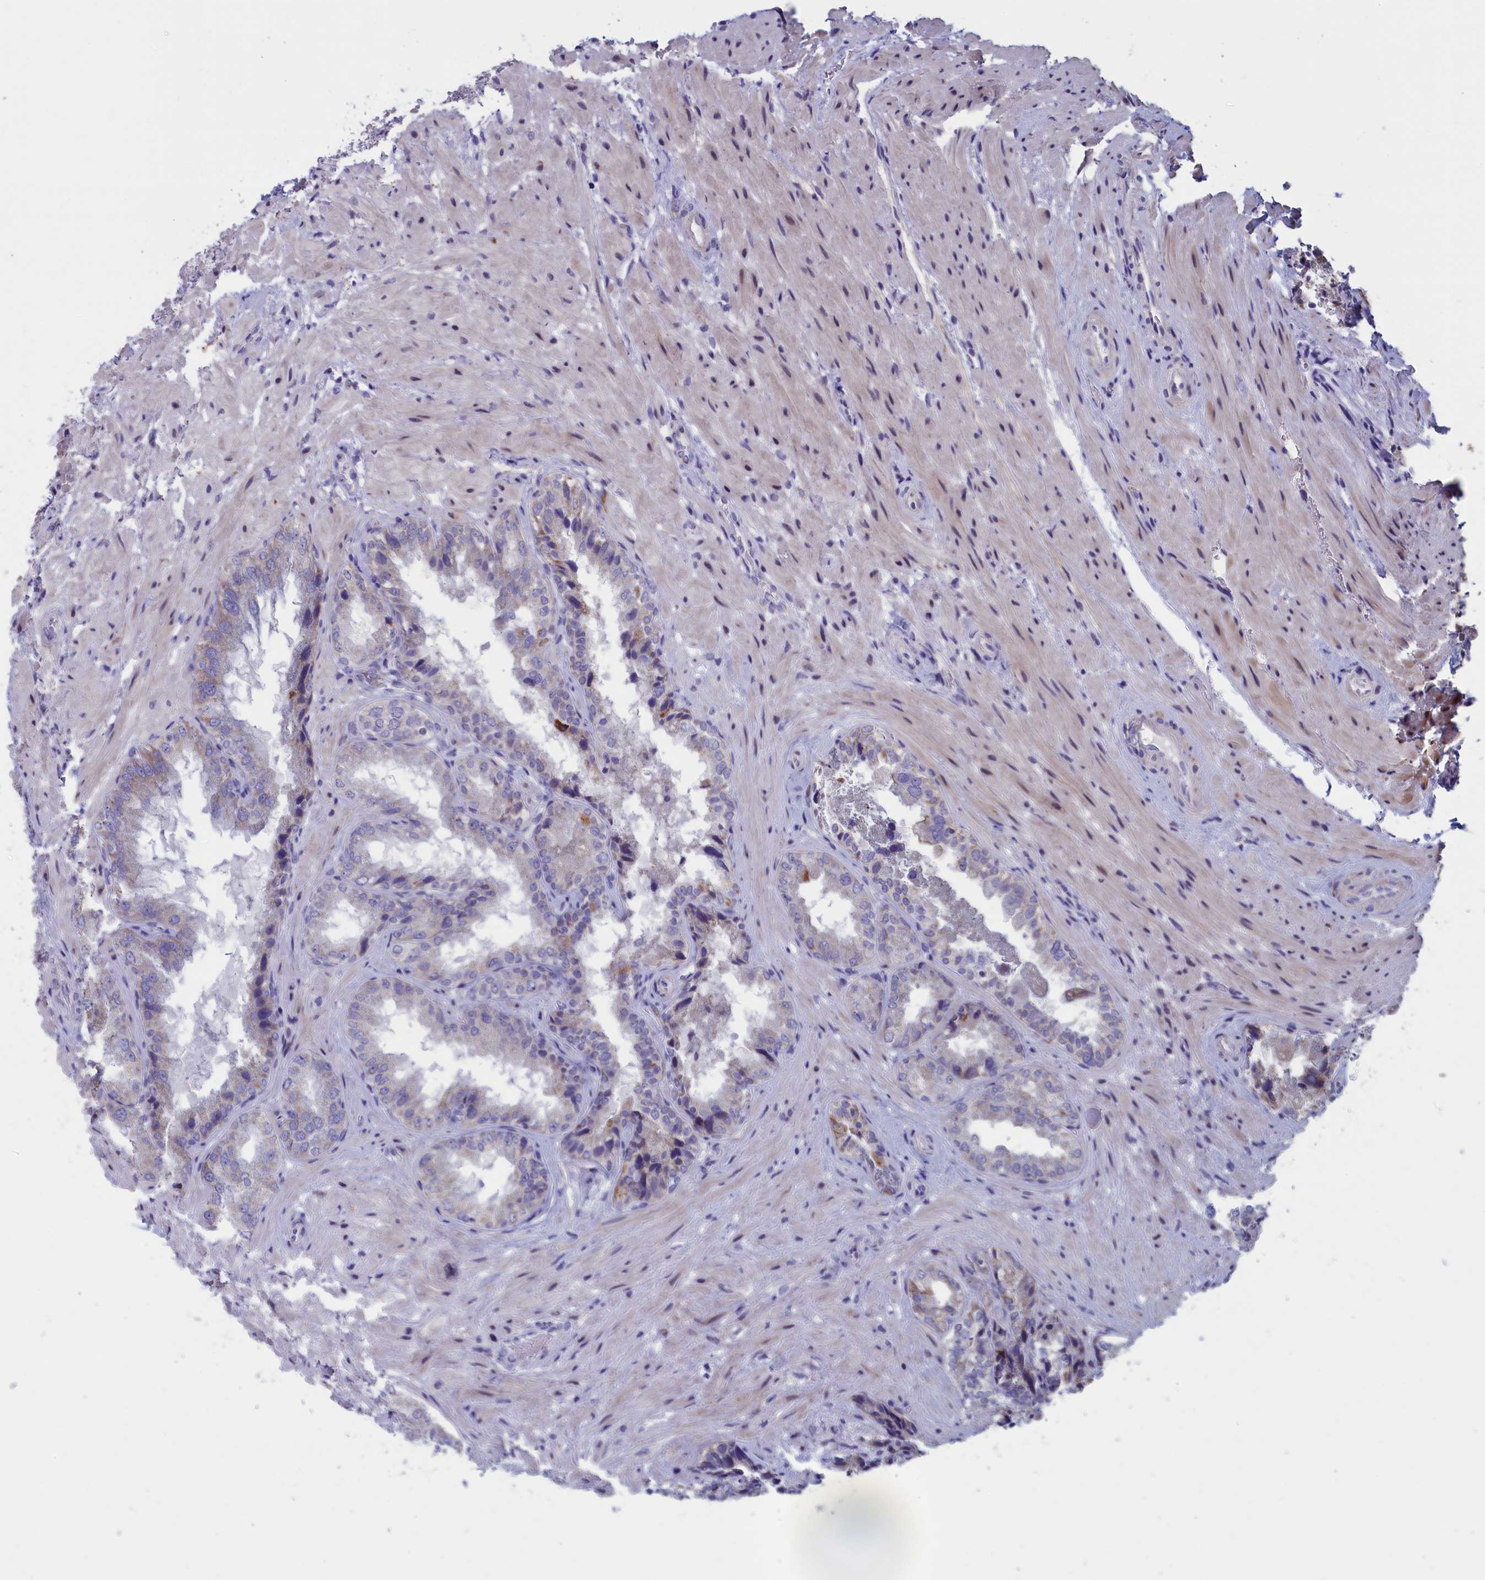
{"staining": {"intensity": "weak", "quantity": "<25%", "location": "cytoplasmic/membranous"}, "tissue": "seminal vesicle", "cell_type": "Glandular cells", "image_type": "normal", "snomed": [{"axis": "morphology", "description": "Normal tissue, NOS"}, {"axis": "topography", "description": "Seminal veicle"}, {"axis": "topography", "description": "Peripheral nerve tissue"}], "caption": "Glandular cells show no significant positivity in normal seminal vesicle.", "gene": "NIBAN3", "patient": {"sex": "male", "age": 63}}